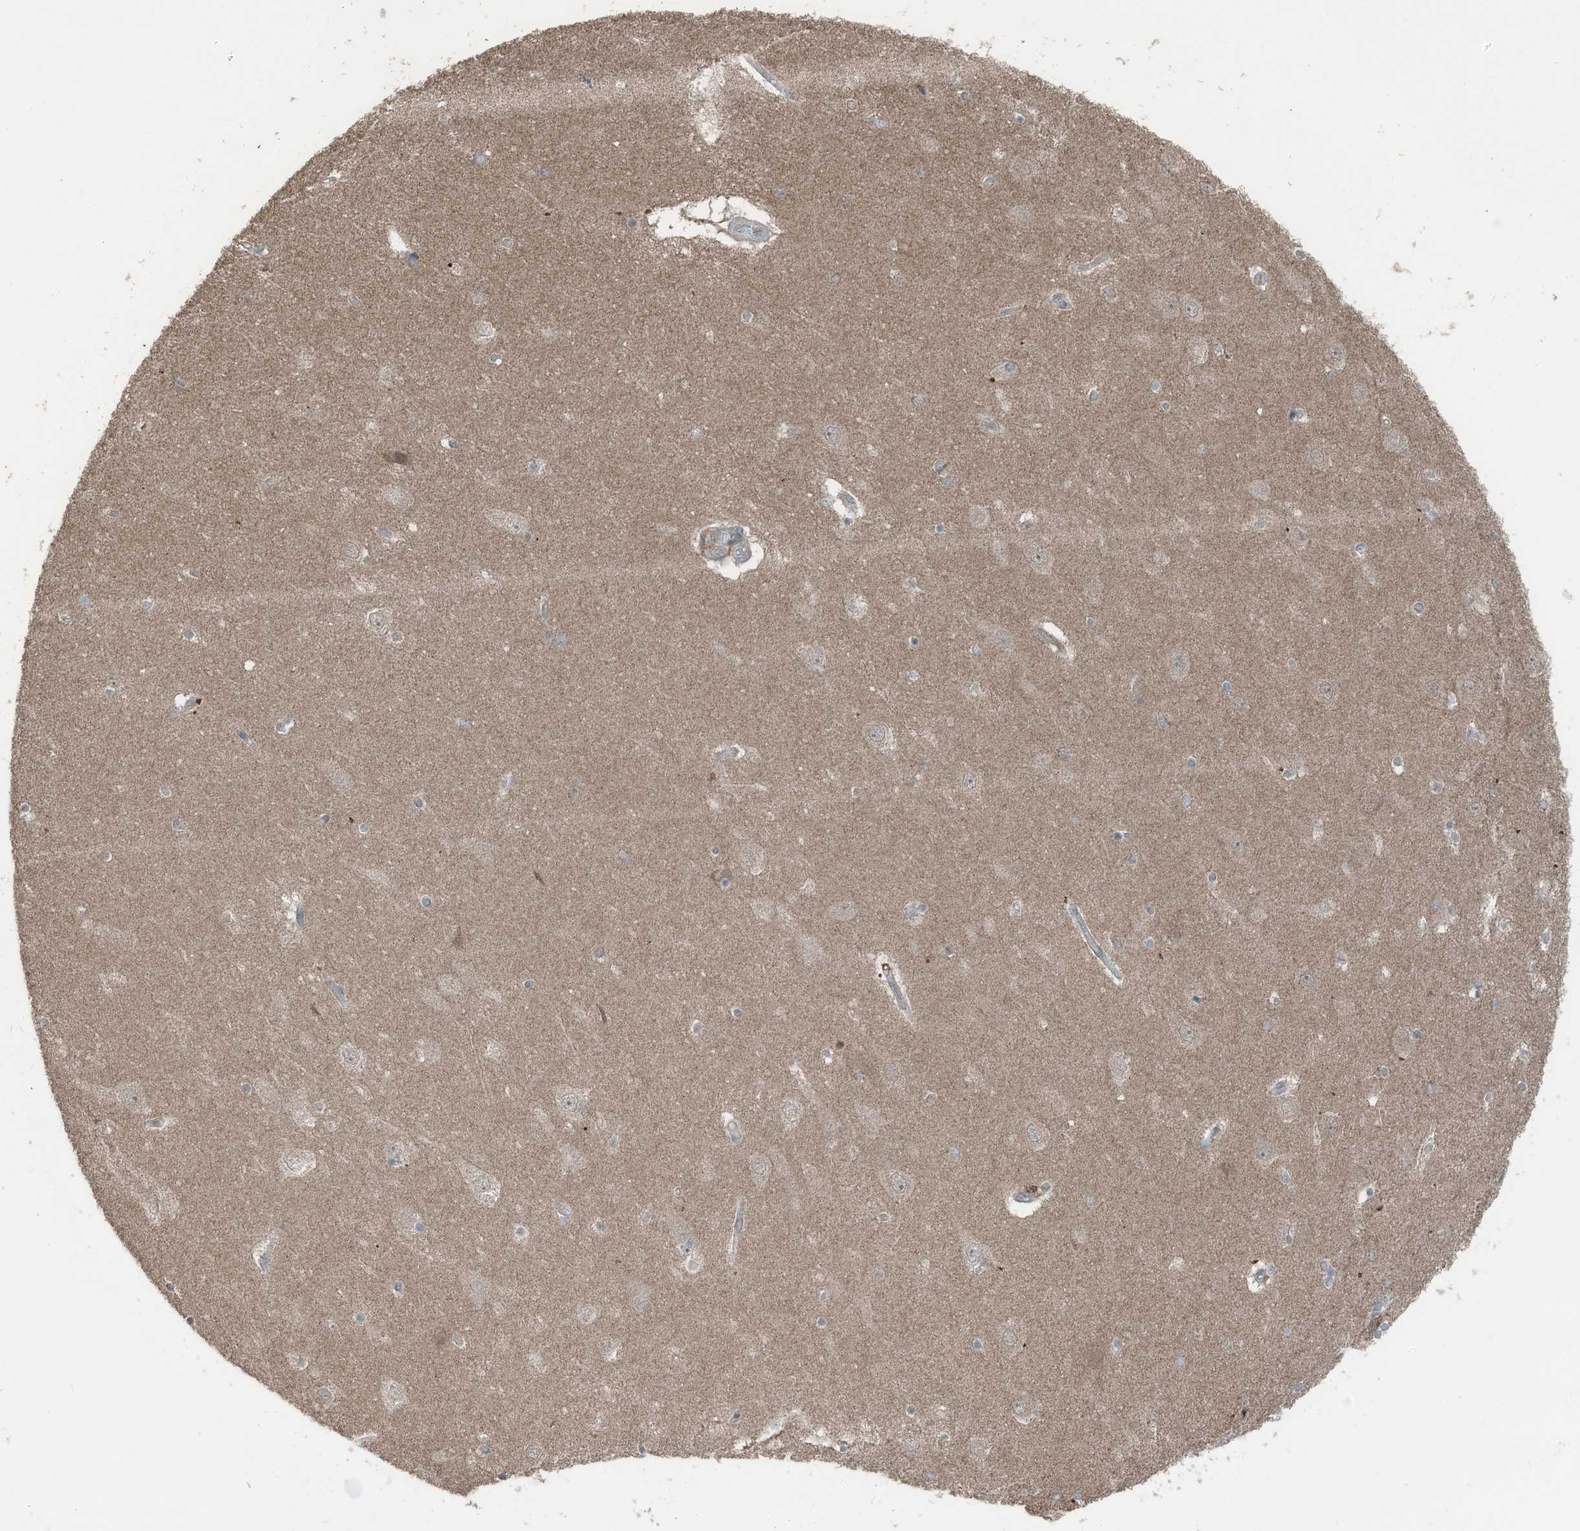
{"staining": {"intensity": "negative", "quantity": "none", "location": "none"}, "tissue": "hippocampus", "cell_type": "Glial cells", "image_type": "normal", "snomed": [{"axis": "morphology", "description": "Normal tissue, NOS"}, {"axis": "topography", "description": "Hippocampus"}], "caption": "Immunohistochemistry image of unremarkable hippocampus: human hippocampus stained with DAB shows no significant protein expression in glial cells.", "gene": "TXNDC9", "patient": {"sex": "female", "age": 54}}